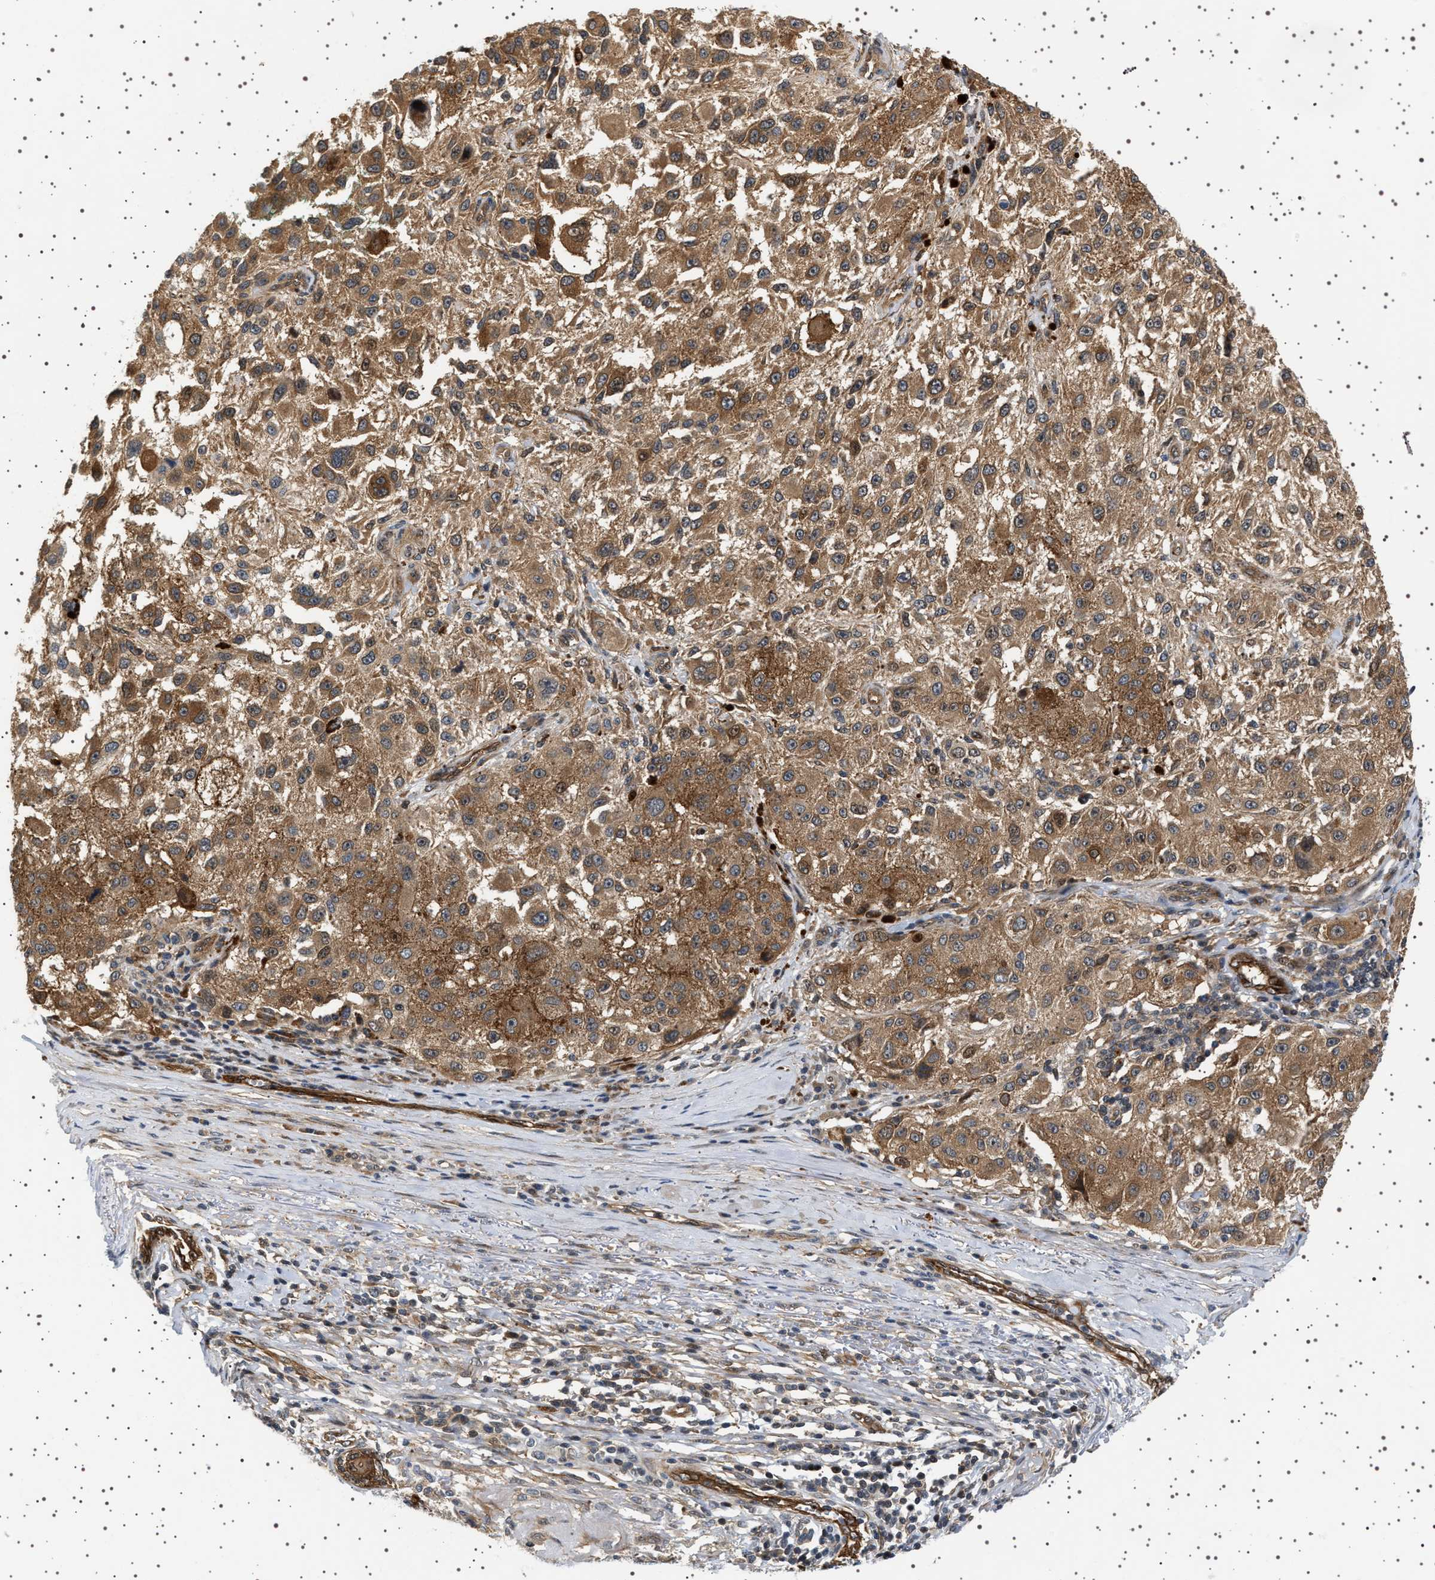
{"staining": {"intensity": "moderate", "quantity": ">75%", "location": "cytoplasmic/membranous"}, "tissue": "melanoma", "cell_type": "Tumor cells", "image_type": "cancer", "snomed": [{"axis": "morphology", "description": "Necrosis, NOS"}, {"axis": "morphology", "description": "Malignant melanoma, NOS"}, {"axis": "topography", "description": "Skin"}], "caption": "Protein staining demonstrates moderate cytoplasmic/membranous expression in about >75% of tumor cells in malignant melanoma.", "gene": "BAG3", "patient": {"sex": "female", "age": 87}}